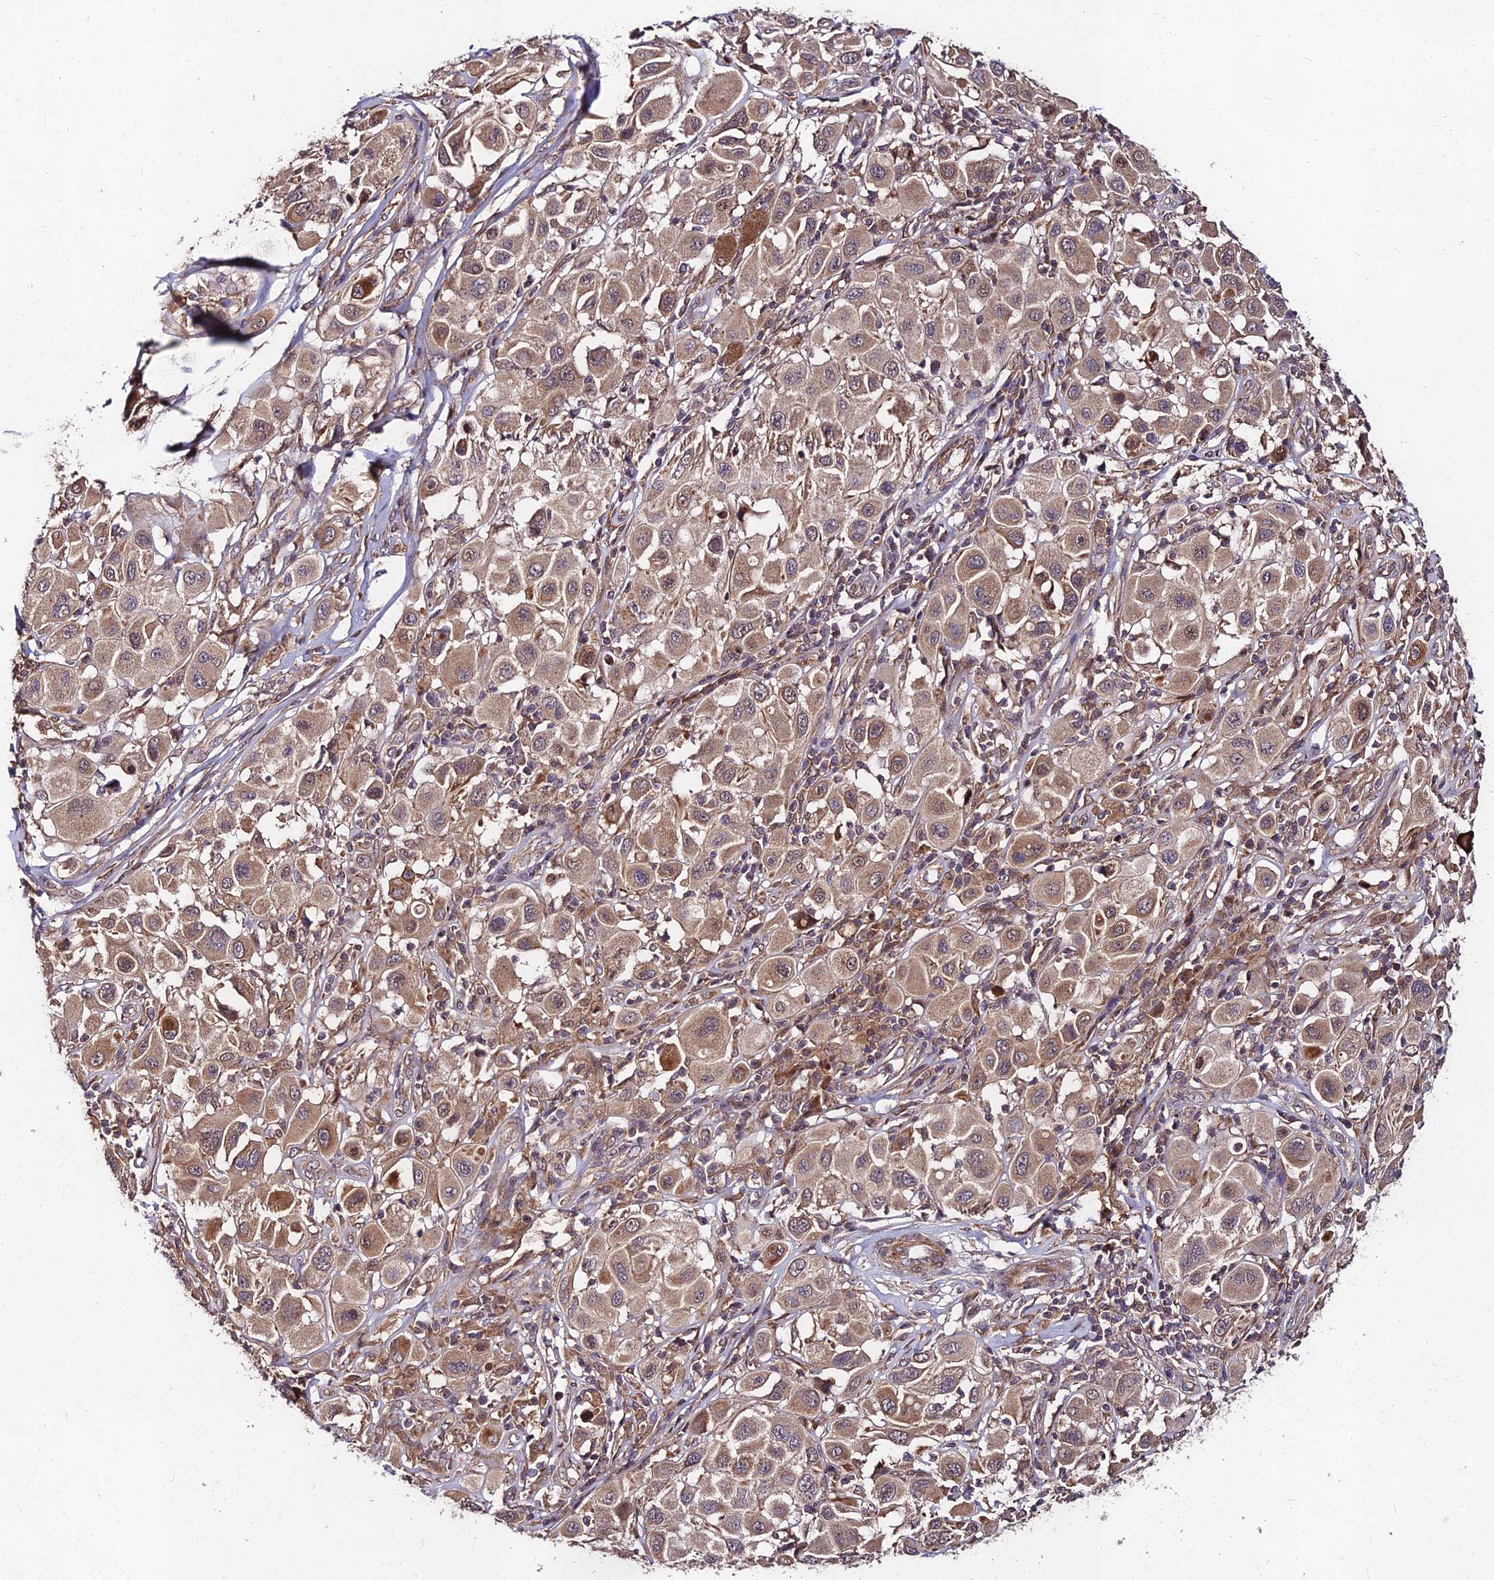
{"staining": {"intensity": "moderate", "quantity": "25%-75%", "location": "cytoplasmic/membranous"}, "tissue": "melanoma", "cell_type": "Tumor cells", "image_type": "cancer", "snomed": [{"axis": "morphology", "description": "Malignant melanoma, Metastatic site"}, {"axis": "topography", "description": "Skin"}], "caption": "About 25%-75% of tumor cells in human malignant melanoma (metastatic site) reveal moderate cytoplasmic/membranous protein staining as visualized by brown immunohistochemical staining.", "gene": "MKKS", "patient": {"sex": "male", "age": 41}}